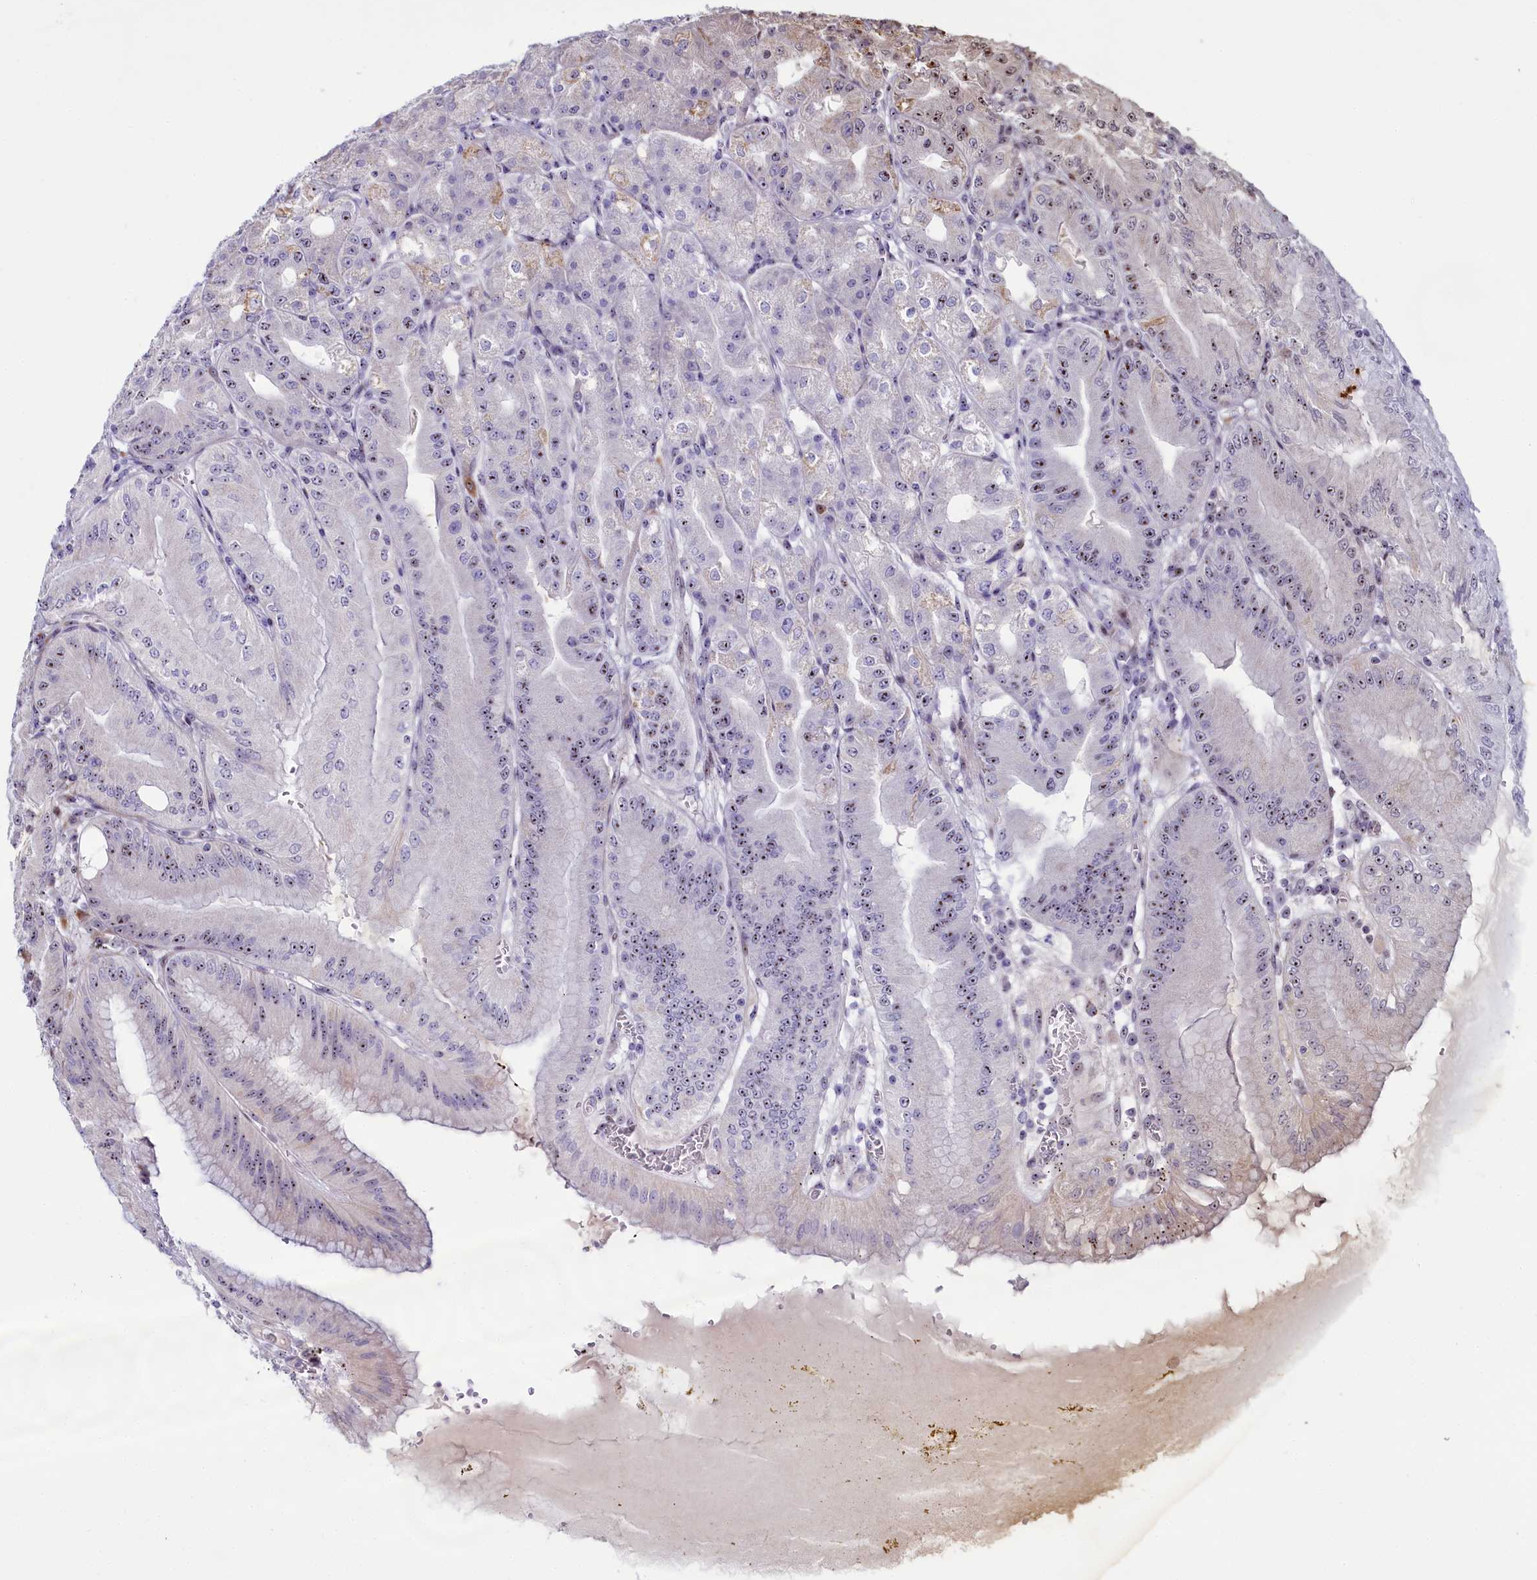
{"staining": {"intensity": "moderate", "quantity": "<25%", "location": "nuclear"}, "tissue": "stomach", "cell_type": "Glandular cells", "image_type": "normal", "snomed": [{"axis": "morphology", "description": "Normal tissue, NOS"}, {"axis": "topography", "description": "Stomach, upper"}, {"axis": "topography", "description": "Stomach, lower"}], "caption": "Immunohistochemistry (IHC) (DAB (3,3'-diaminobenzidine)) staining of benign stomach exhibits moderate nuclear protein expression in about <25% of glandular cells. The protein of interest is shown in brown color, while the nuclei are stained blue.", "gene": "TCOF1", "patient": {"sex": "male", "age": 71}}